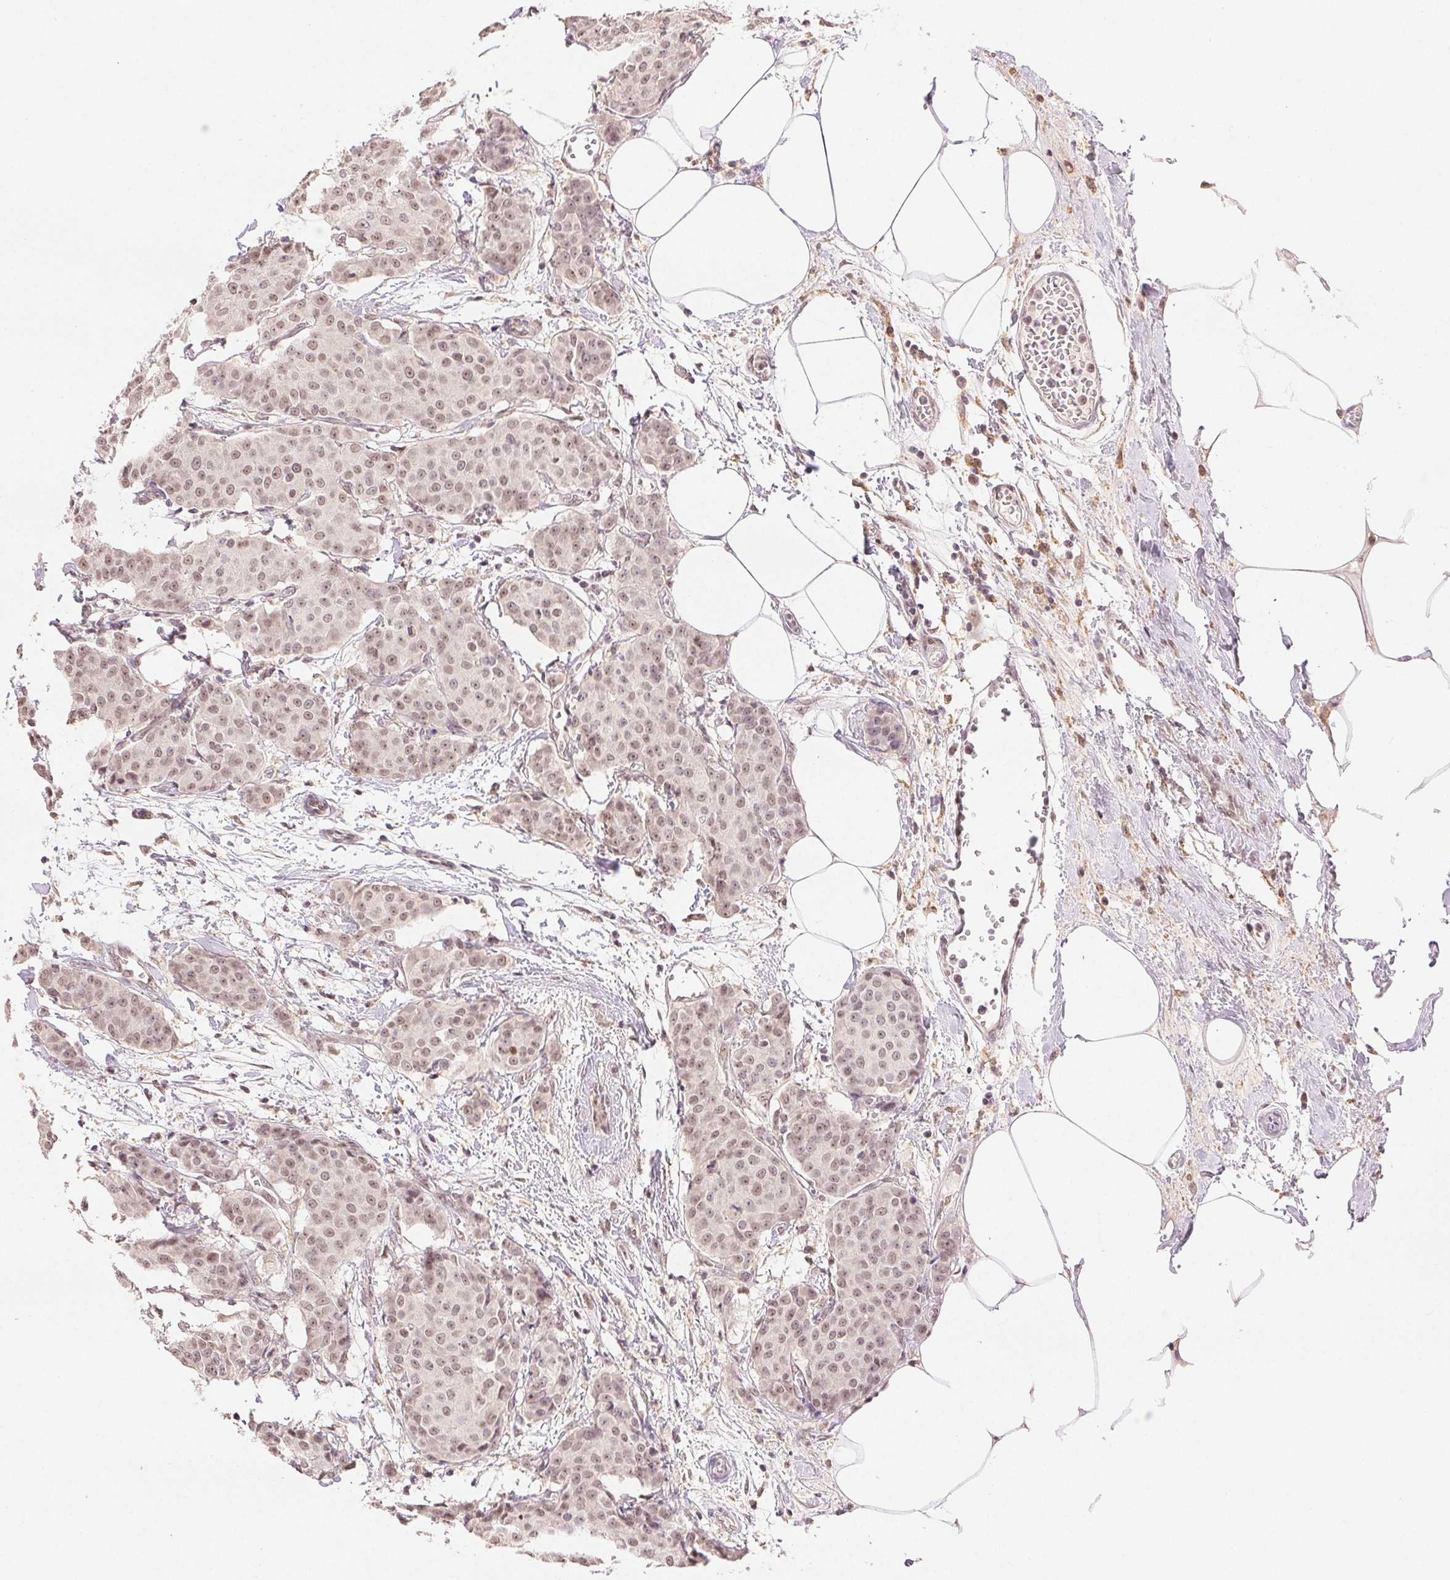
{"staining": {"intensity": "weak", "quantity": ">75%", "location": "nuclear"}, "tissue": "breast cancer", "cell_type": "Tumor cells", "image_type": "cancer", "snomed": [{"axis": "morphology", "description": "Duct carcinoma"}, {"axis": "topography", "description": "Breast"}], "caption": "Protein analysis of infiltrating ductal carcinoma (breast) tissue demonstrates weak nuclear positivity in approximately >75% of tumor cells.", "gene": "PRPF18", "patient": {"sex": "female", "age": 91}}